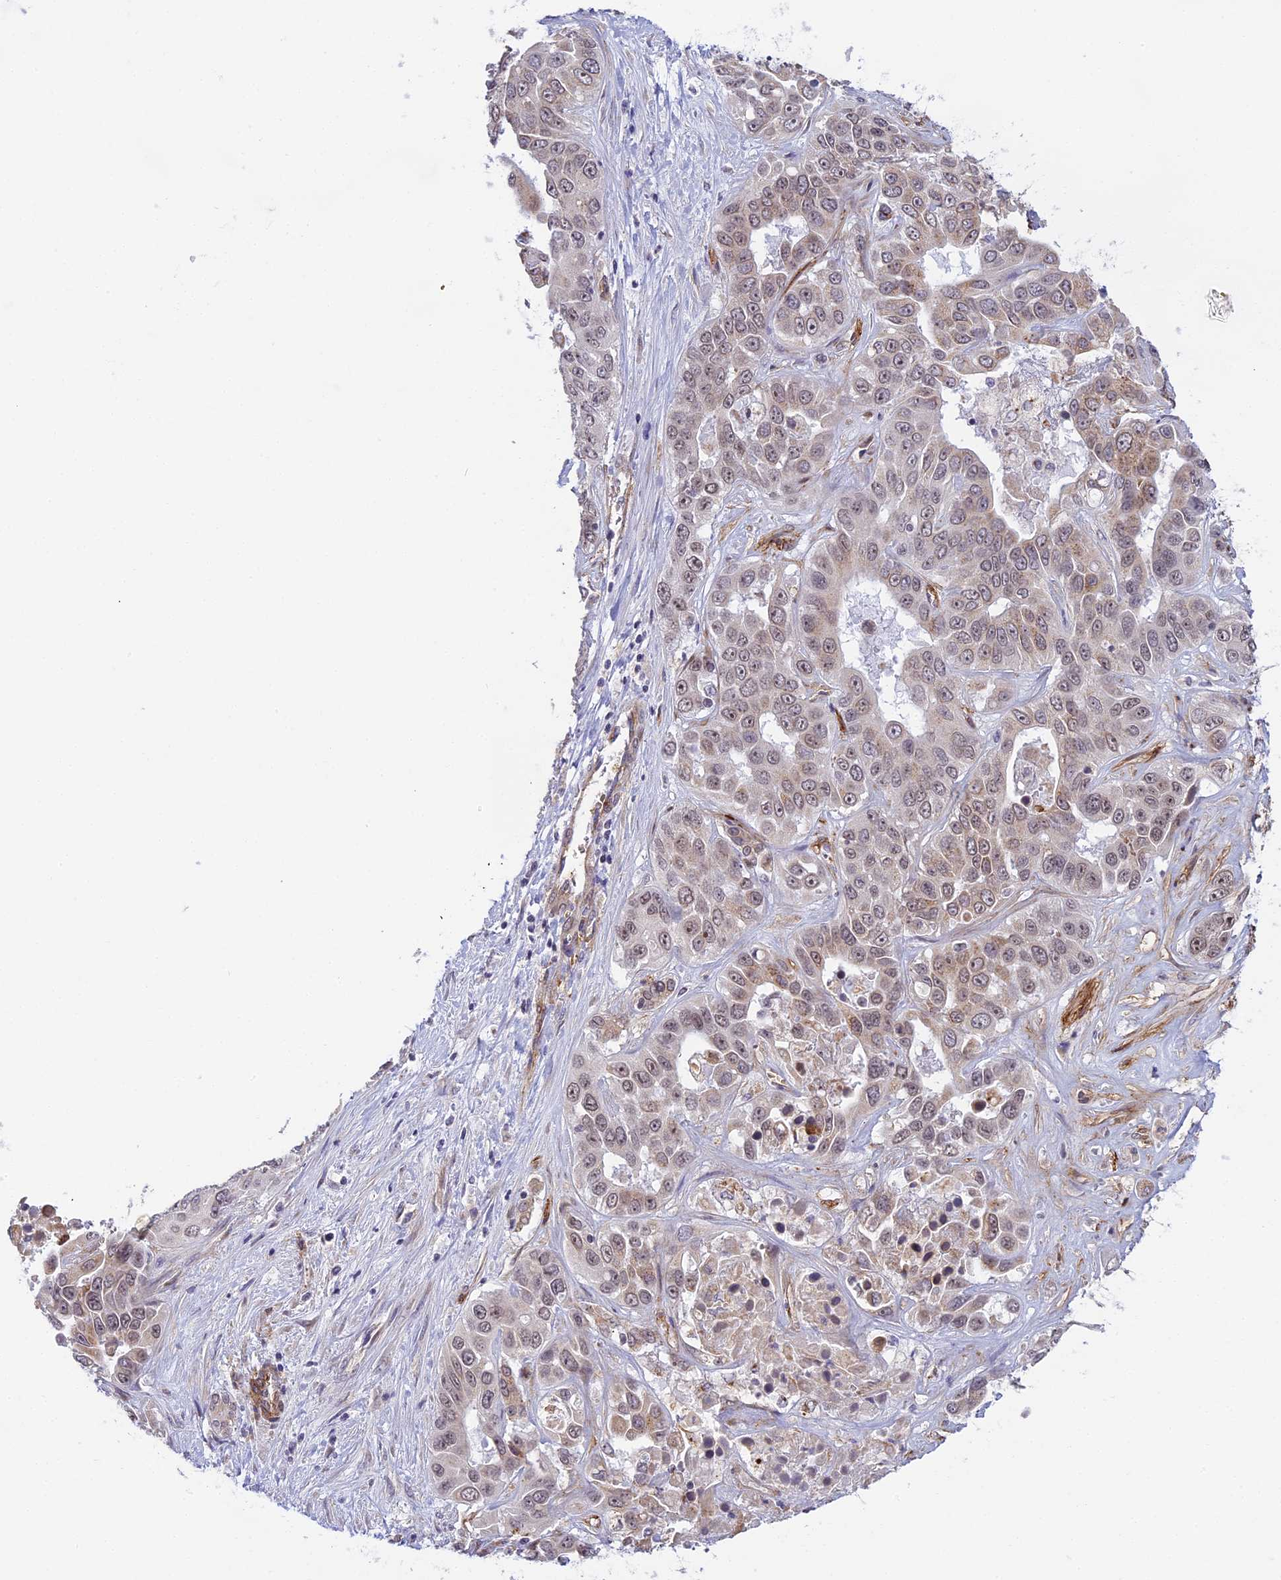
{"staining": {"intensity": "moderate", "quantity": "25%-75%", "location": "nuclear"}, "tissue": "liver cancer", "cell_type": "Tumor cells", "image_type": "cancer", "snomed": [{"axis": "morphology", "description": "Cholangiocarcinoma"}, {"axis": "topography", "description": "Liver"}], "caption": "High-magnification brightfield microscopy of cholangiocarcinoma (liver) stained with DAB (brown) and counterstained with hematoxylin (blue). tumor cells exhibit moderate nuclear staining is present in approximately25%-75% of cells.", "gene": "HEATR5B", "patient": {"sex": "female", "age": 52}}